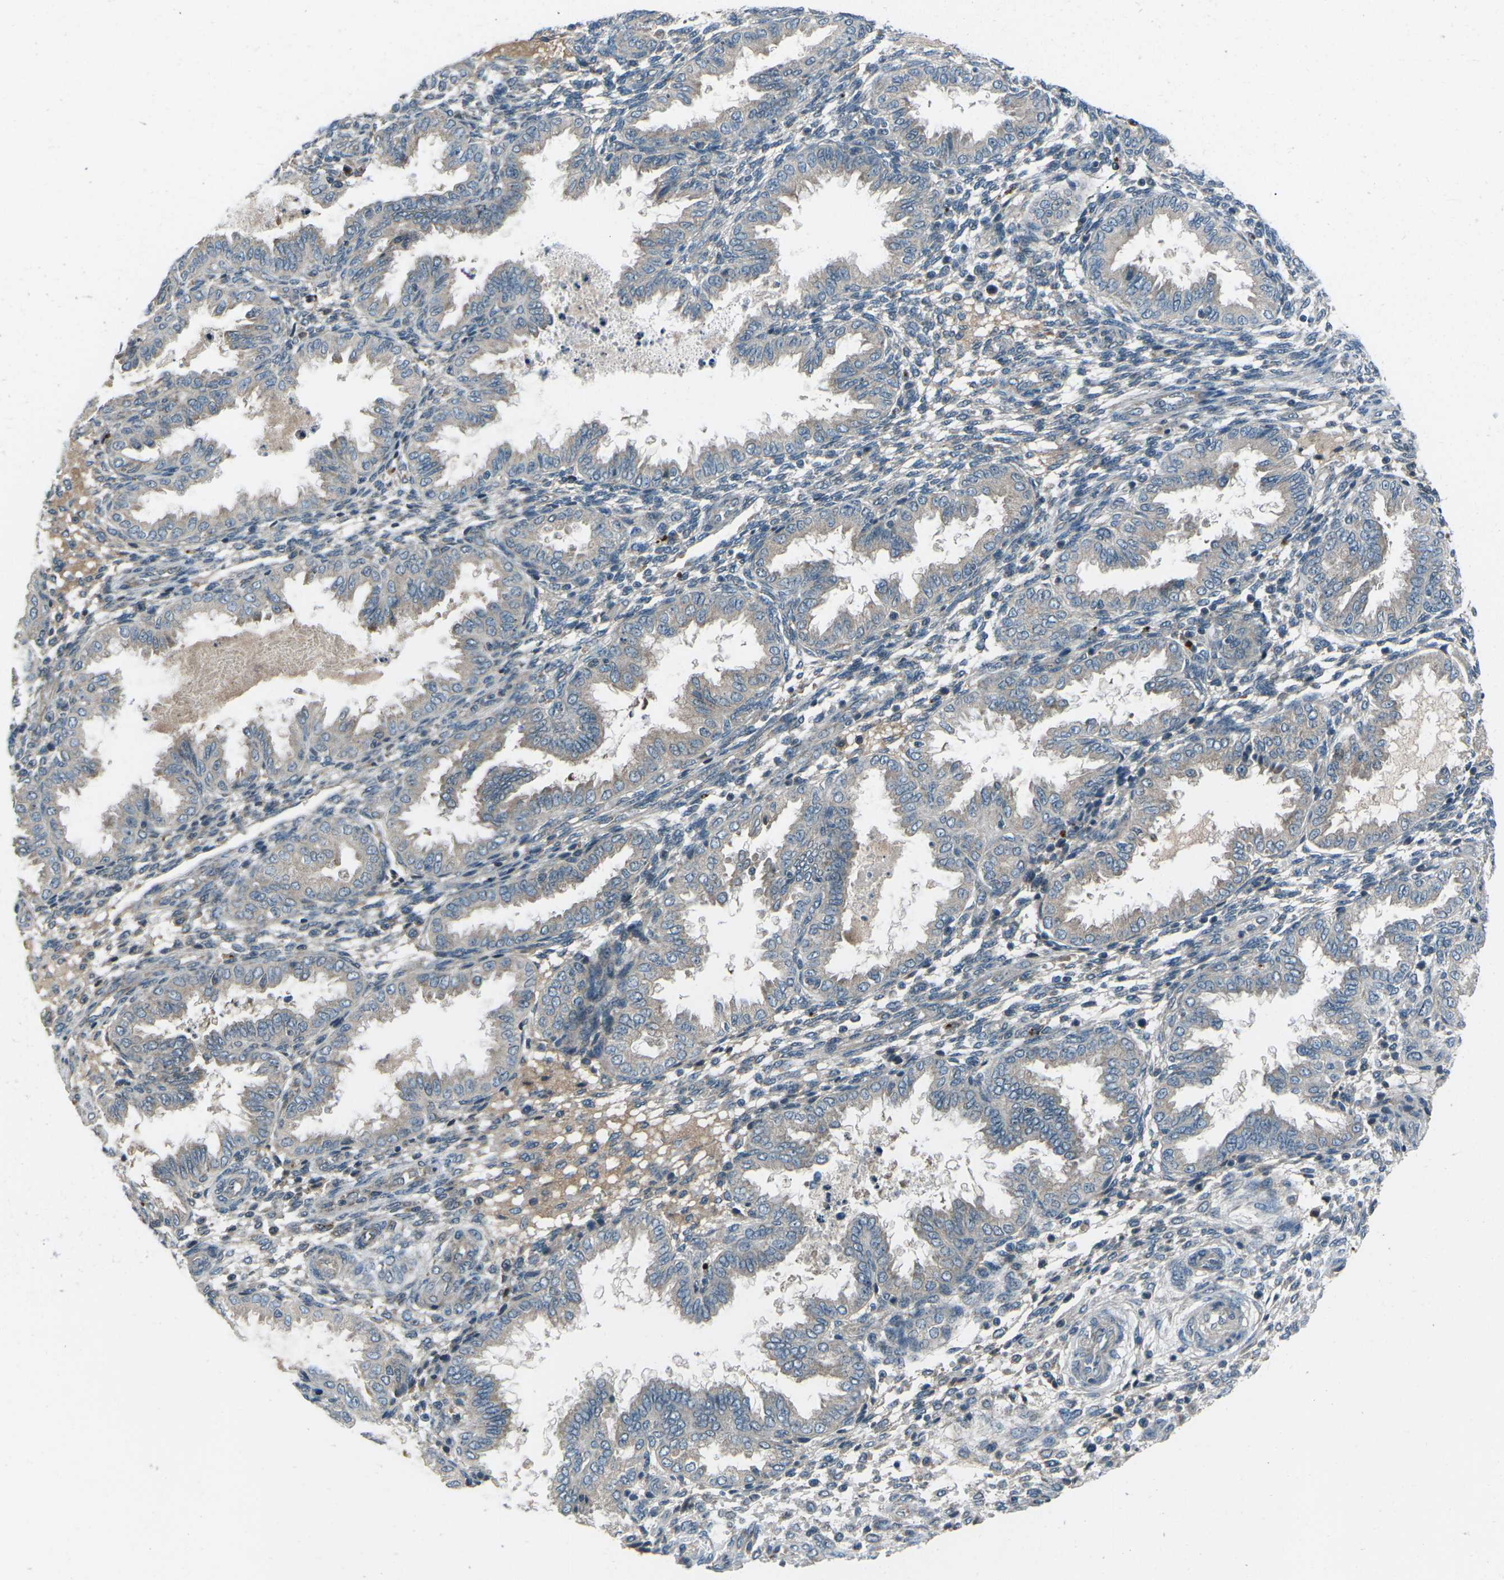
{"staining": {"intensity": "negative", "quantity": "none", "location": "none"}, "tissue": "endometrium", "cell_type": "Cells in endometrial stroma", "image_type": "normal", "snomed": [{"axis": "morphology", "description": "Normal tissue, NOS"}, {"axis": "topography", "description": "Endometrium"}], "caption": "DAB immunohistochemical staining of normal endometrium displays no significant expression in cells in endometrial stroma.", "gene": "CDK16", "patient": {"sex": "female", "age": 33}}